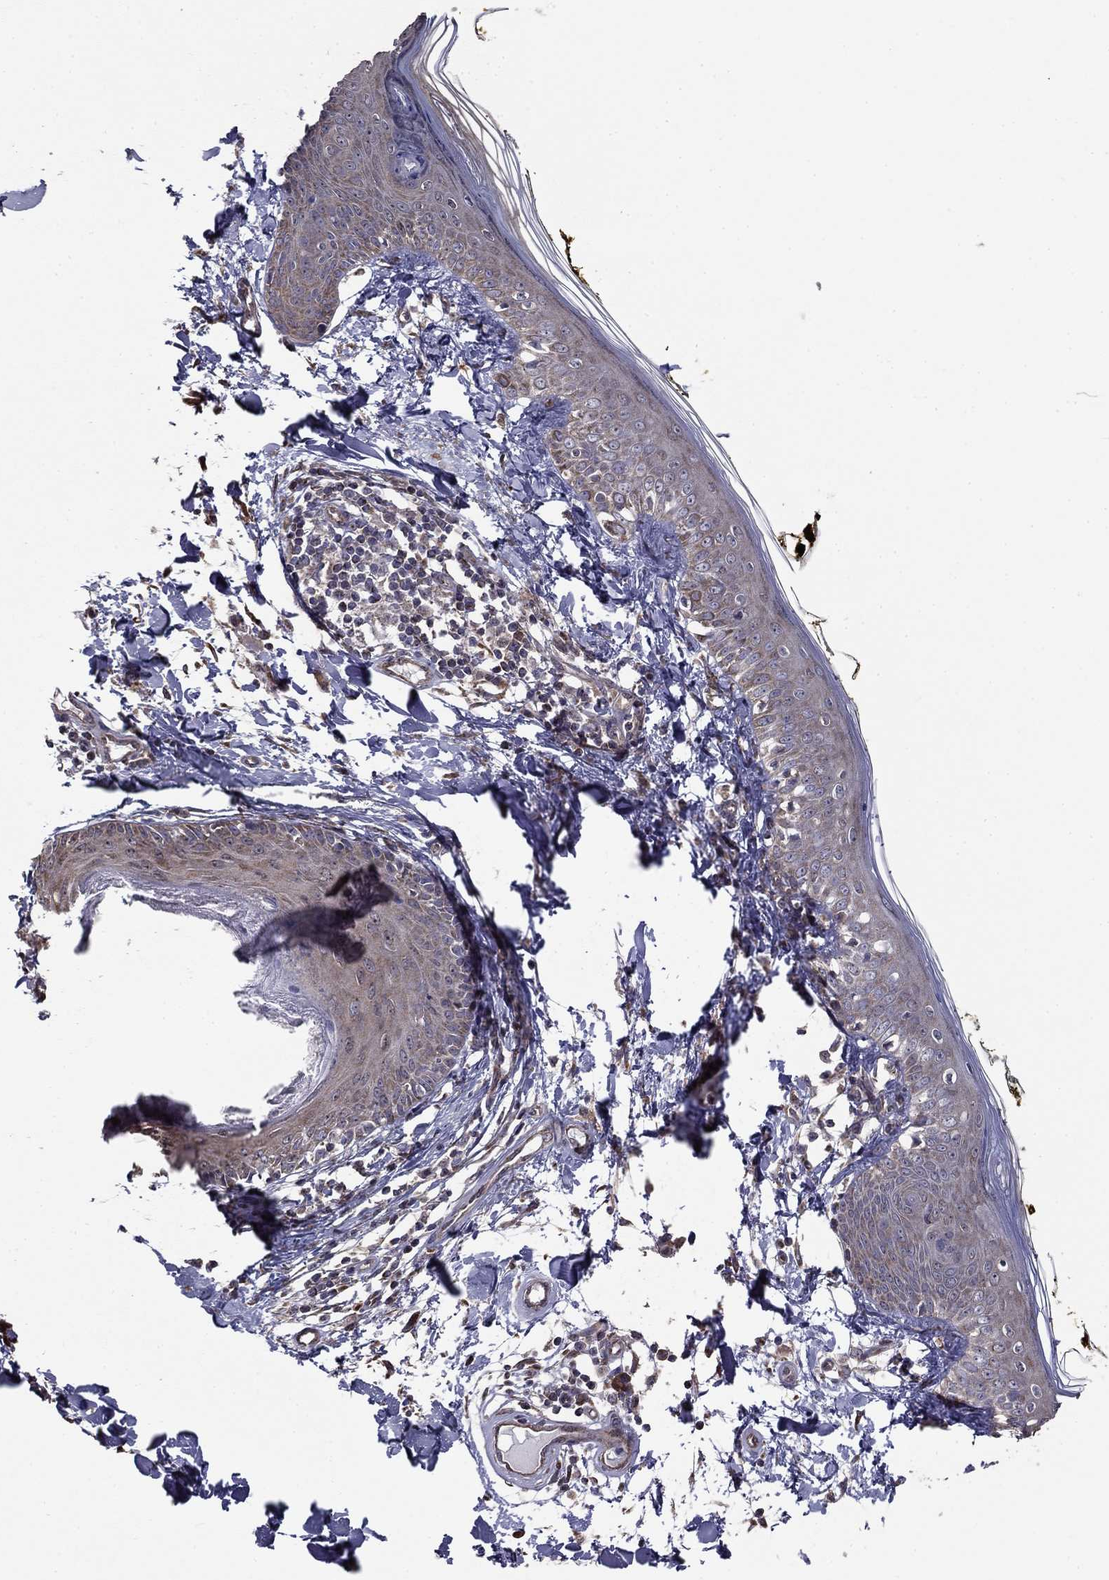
{"staining": {"intensity": "negative", "quantity": "none", "location": "none"}, "tissue": "skin", "cell_type": "Fibroblasts", "image_type": "normal", "snomed": [{"axis": "morphology", "description": "Normal tissue, NOS"}, {"axis": "topography", "description": "Skin"}], "caption": "This is an immunohistochemistry image of normal human skin. There is no positivity in fibroblasts.", "gene": "NKIRAS1", "patient": {"sex": "male", "age": 76}}